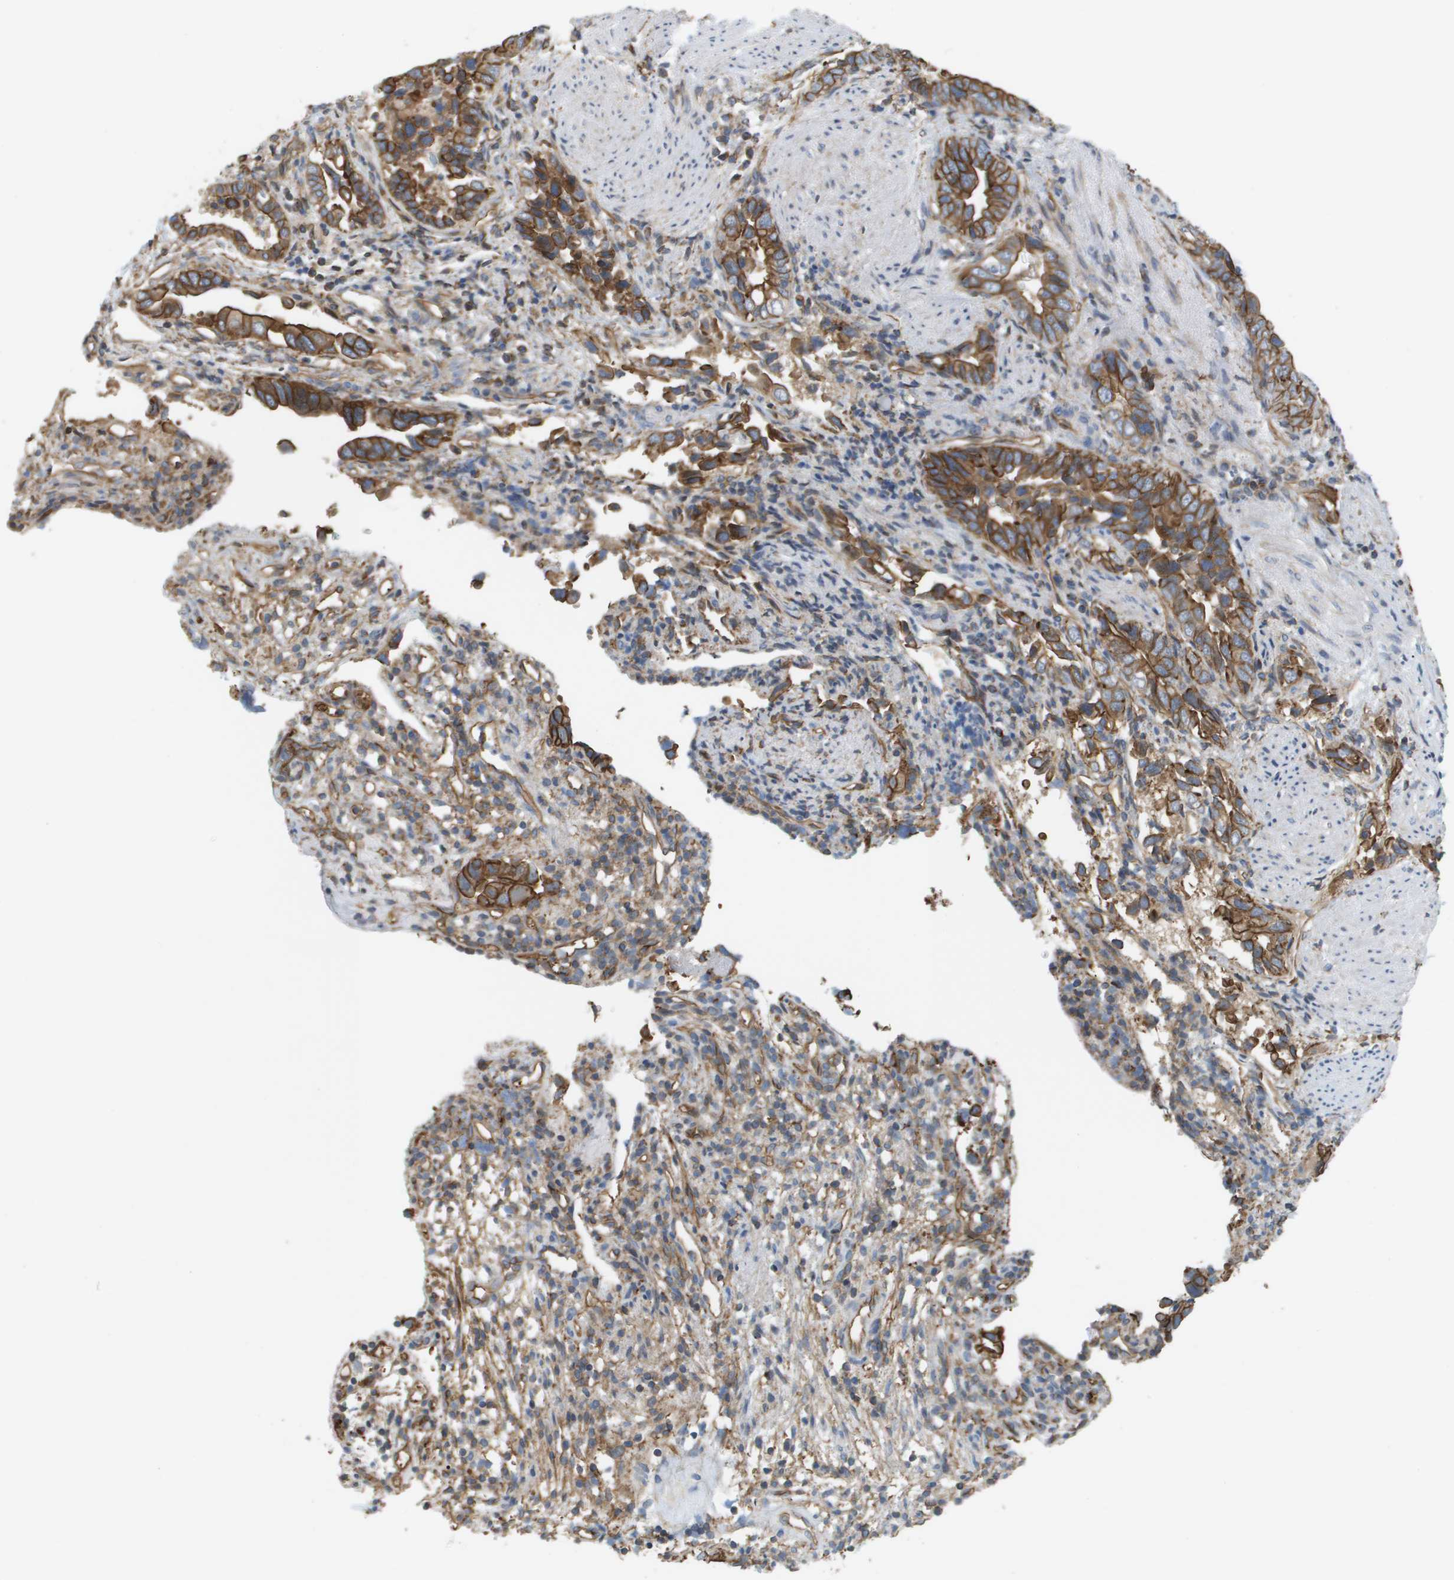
{"staining": {"intensity": "strong", "quantity": ">75%", "location": "cytoplasmic/membranous"}, "tissue": "liver cancer", "cell_type": "Tumor cells", "image_type": "cancer", "snomed": [{"axis": "morphology", "description": "Cholangiocarcinoma"}, {"axis": "topography", "description": "Liver"}], "caption": "Liver cancer was stained to show a protein in brown. There is high levels of strong cytoplasmic/membranous expression in approximately >75% of tumor cells.", "gene": "SGMS2", "patient": {"sex": "female", "age": 79}}